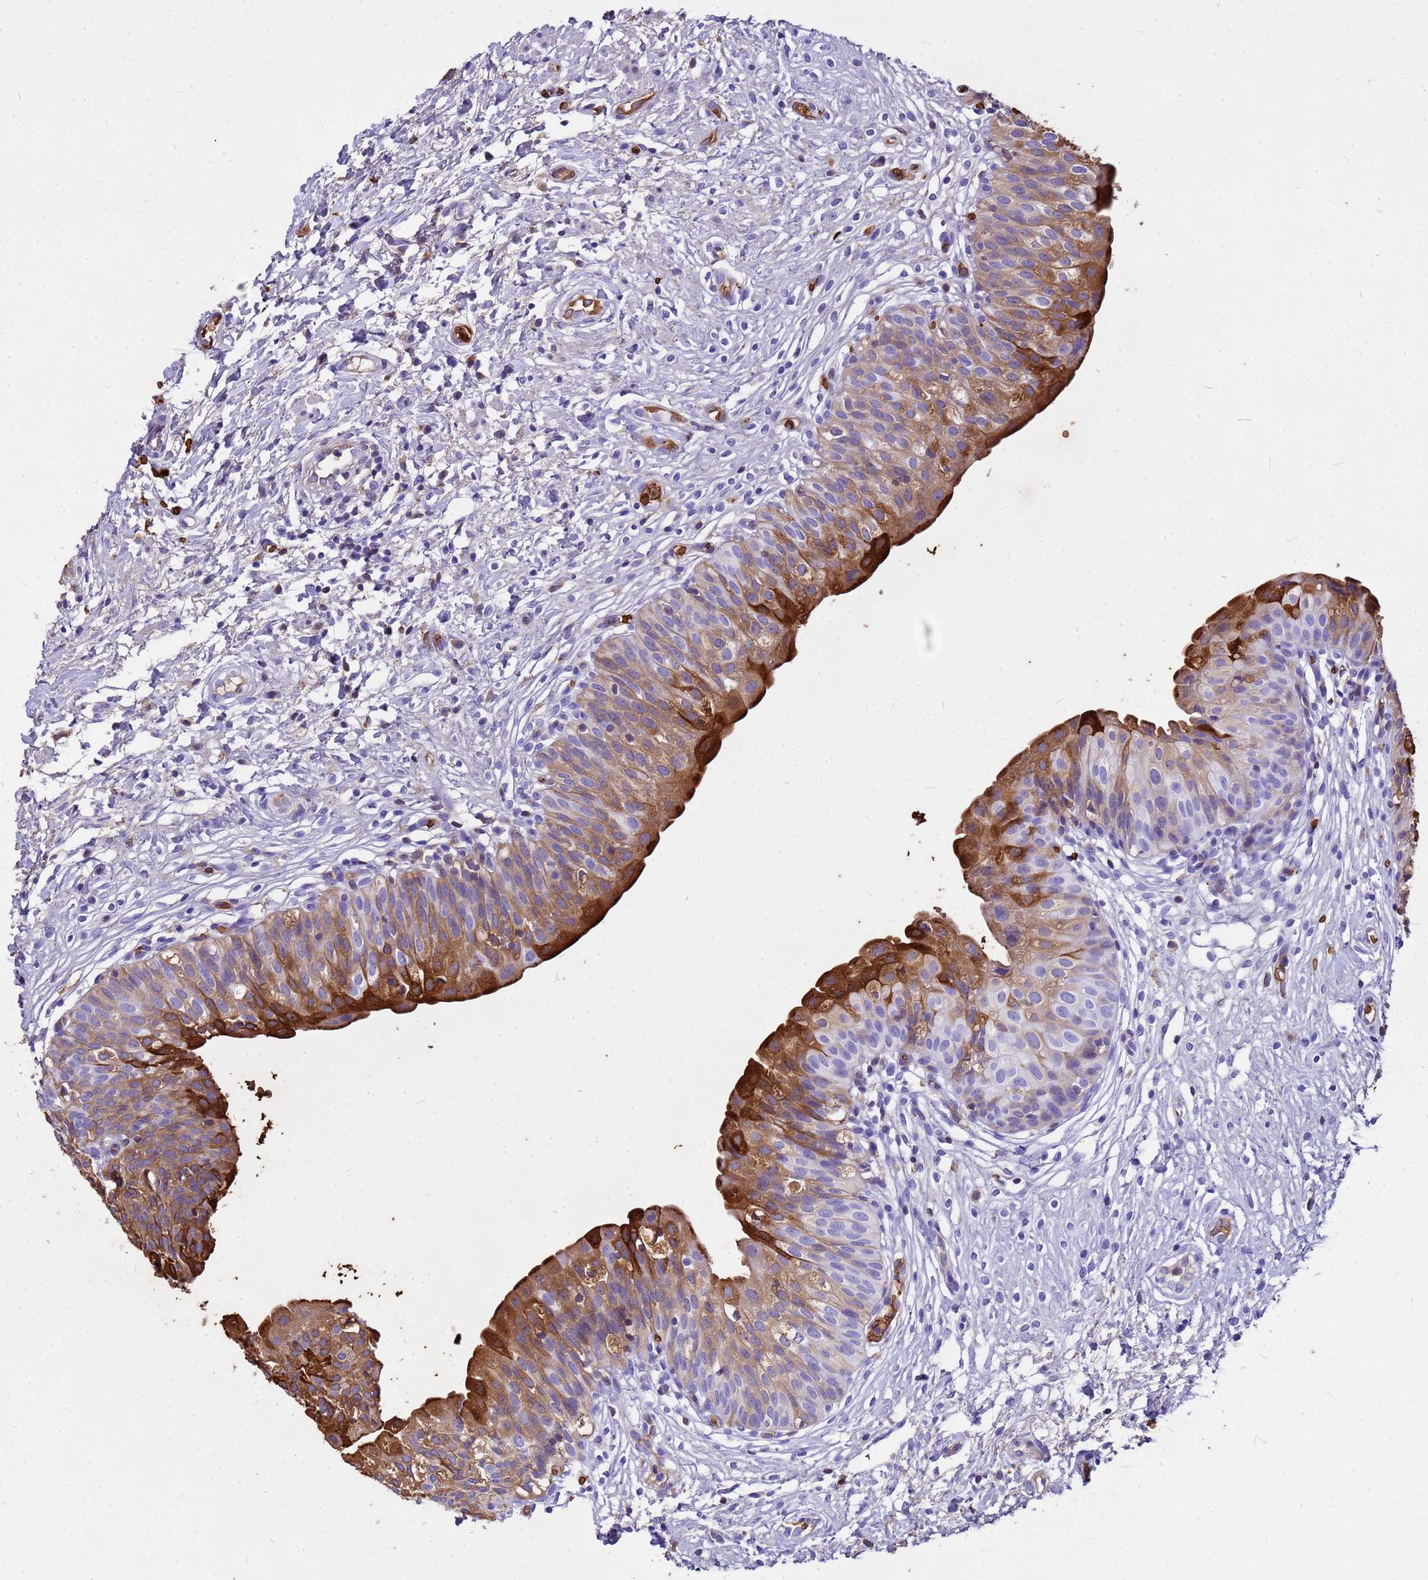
{"staining": {"intensity": "strong", "quantity": "<25%", "location": "cytoplasmic/membranous"}, "tissue": "urinary bladder", "cell_type": "Urothelial cells", "image_type": "normal", "snomed": [{"axis": "morphology", "description": "Normal tissue, NOS"}, {"axis": "topography", "description": "Urinary bladder"}], "caption": "Urothelial cells demonstrate medium levels of strong cytoplasmic/membranous expression in about <25% of cells in normal human urinary bladder. Nuclei are stained in blue.", "gene": "HBA1", "patient": {"sex": "male", "age": 55}}